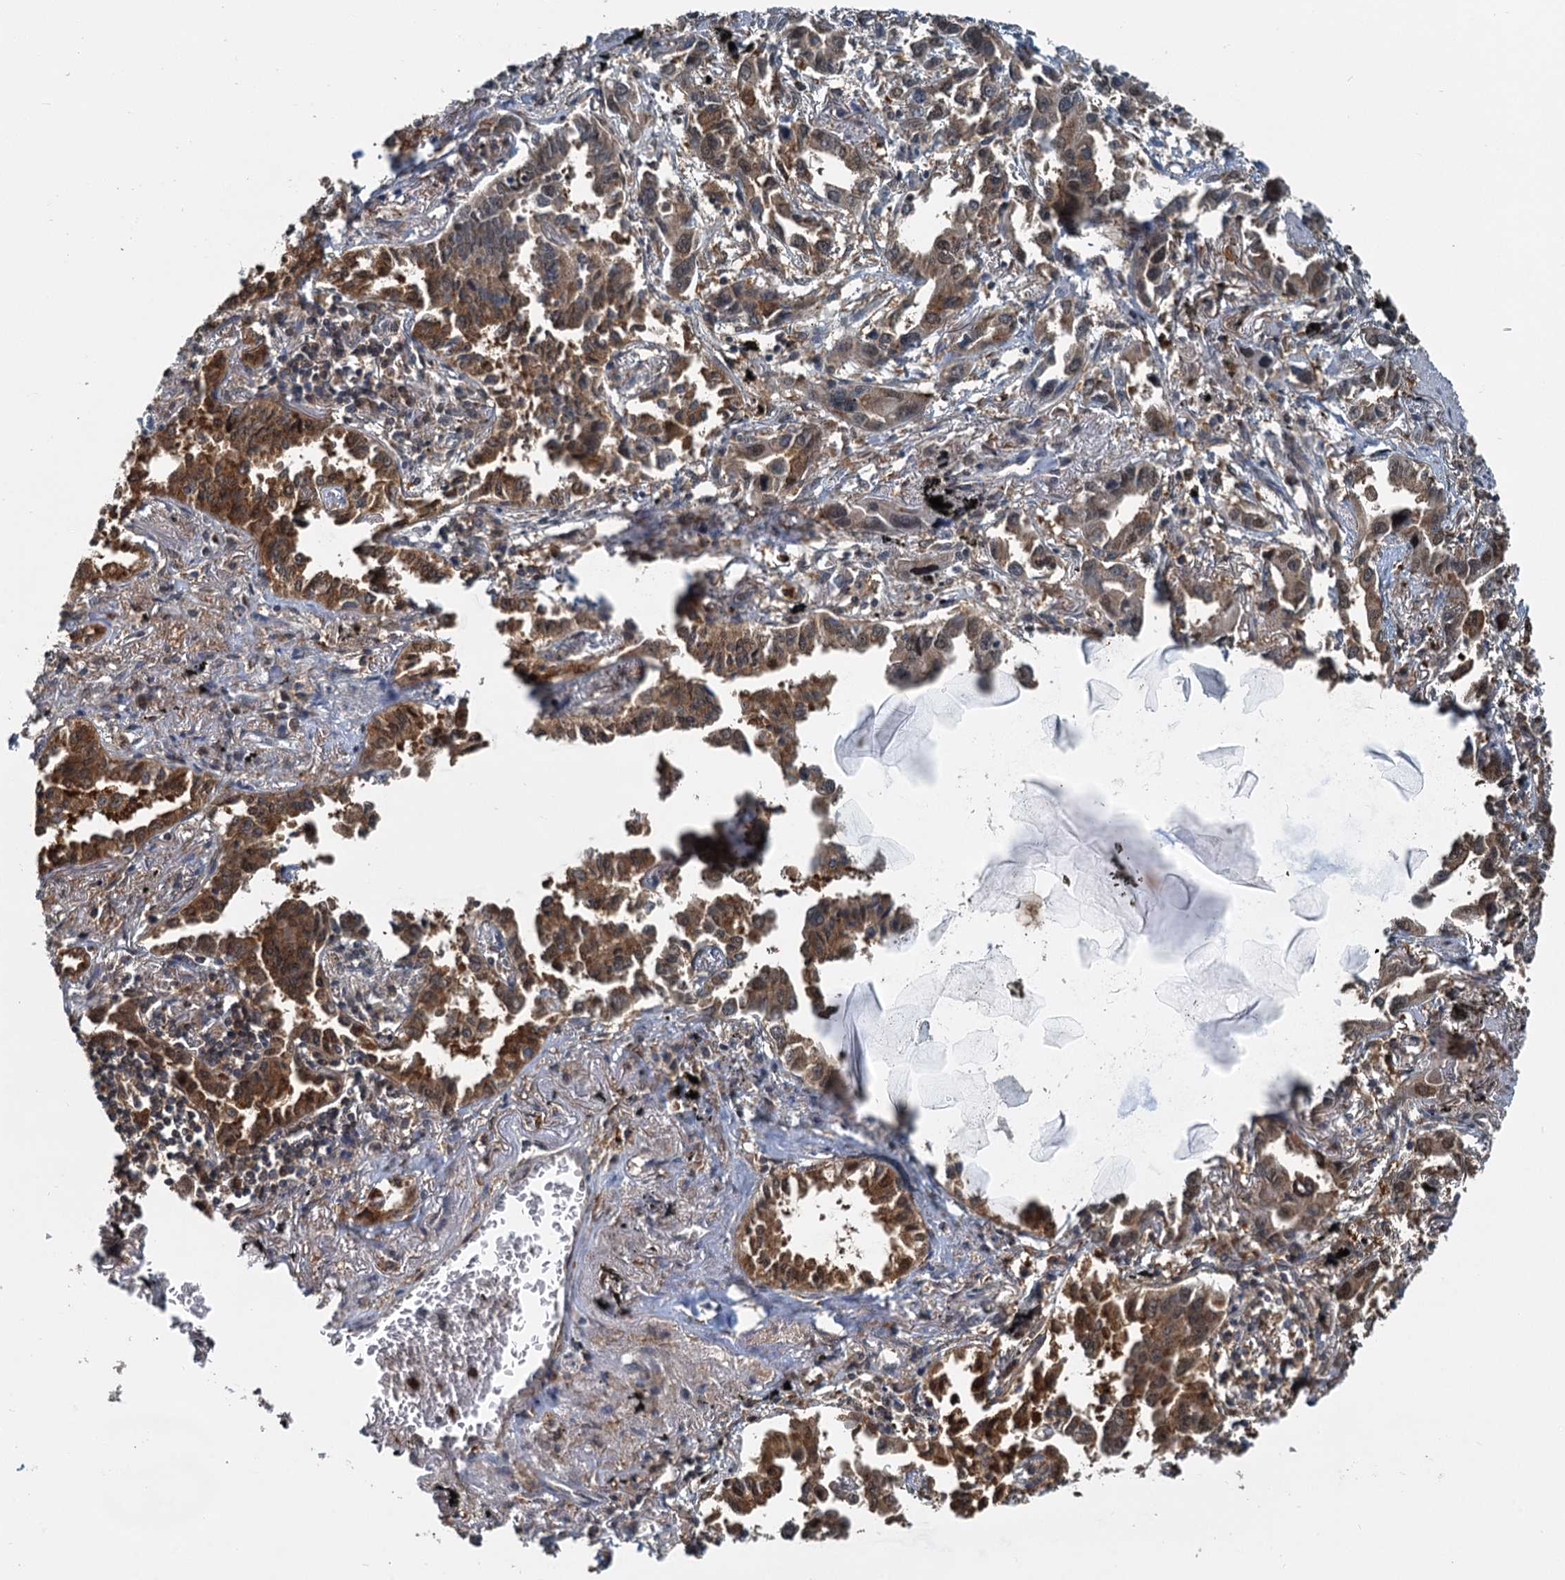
{"staining": {"intensity": "moderate", "quantity": ">75%", "location": "cytoplasmic/membranous"}, "tissue": "lung cancer", "cell_type": "Tumor cells", "image_type": "cancer", "snomed": [{"axis": "morphology", "description": "Adenocarcinoma, NOS"}, {"axis": "topography", "description": "Lung"}], "caption": "About >75% of tumor cells in lung adenocarcinoma display moderate cytoplasmic/membranous protein positivity as visualized by brown immunohistochemical staining.", "gene": "GPI", "patient": {"sex": "male", "age": 67}}